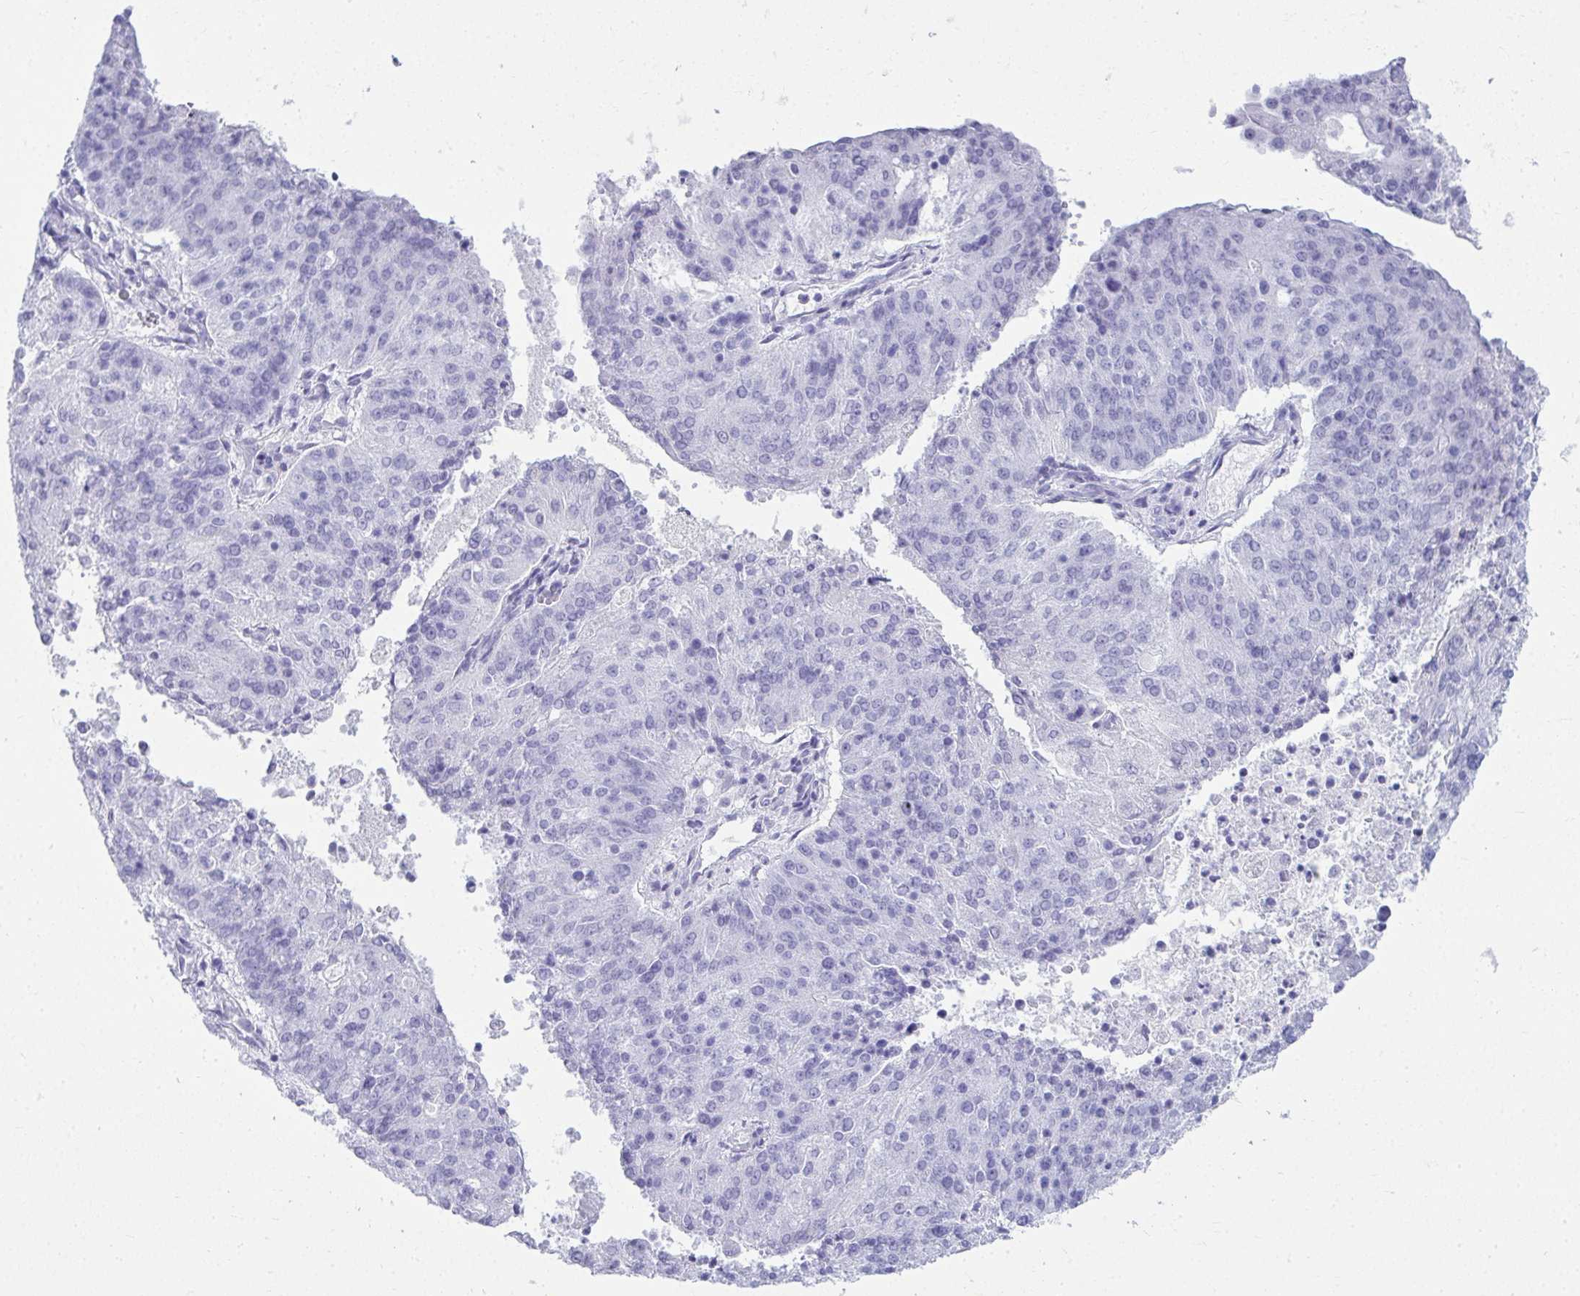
{"staining": {"intensity": "negative", "quantity": "none", "location": "none"}, "tissue": "endometrial cancer", "cell_type": "Tumor cells", "image_type": "cancer", "snomed": [{"axis": "morphology", "description": "Adenocarcinoma, NOS"}, {"axis": "topography", "description": "Endometrium"}], "caption": "This is an immunohistochemistry image of human endometrial cancer. There is no positivity in tumor cells.", "gene": "CLGN", "patient": {"sex": "female", "age": 82}}